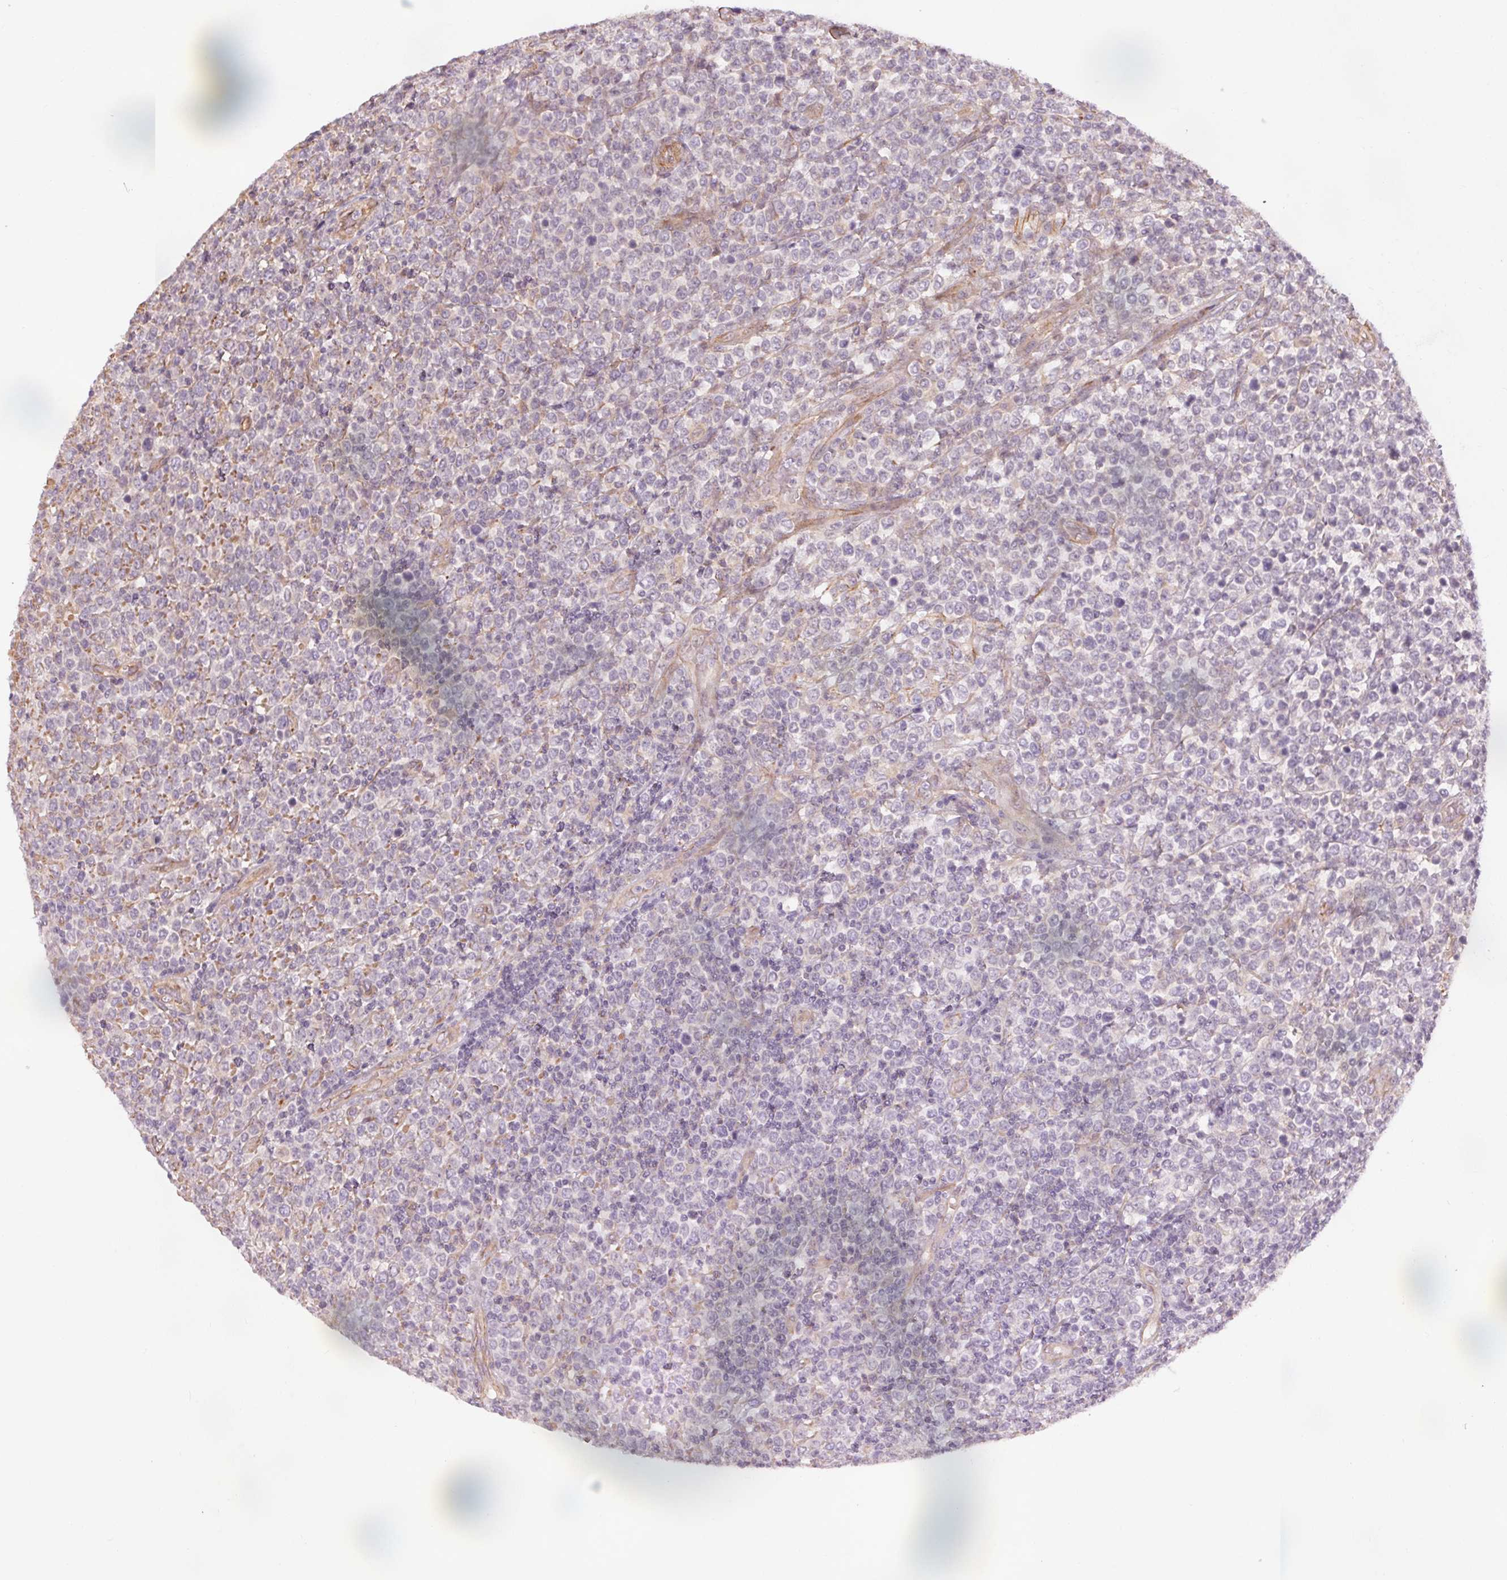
{"staining": {"intensity": "negative", "quantity": "none", "location": "none"}, "tissue": "lymphoma", "cell_type": "Tumor cells", "image_type": "cancer", "snomed": [{"axis": "morphology", "description": "Malignant lymphoma, non-Hodgkin's type, High grade"}, {"axis": "topography", "description": "Soft tissue"}], "caption": "Immunohistochemical staining of lymphoma exhibits no significant staining in tumor cells.", "gene": "CCSER1", "patient": {"sex": "female", "age": 56}}